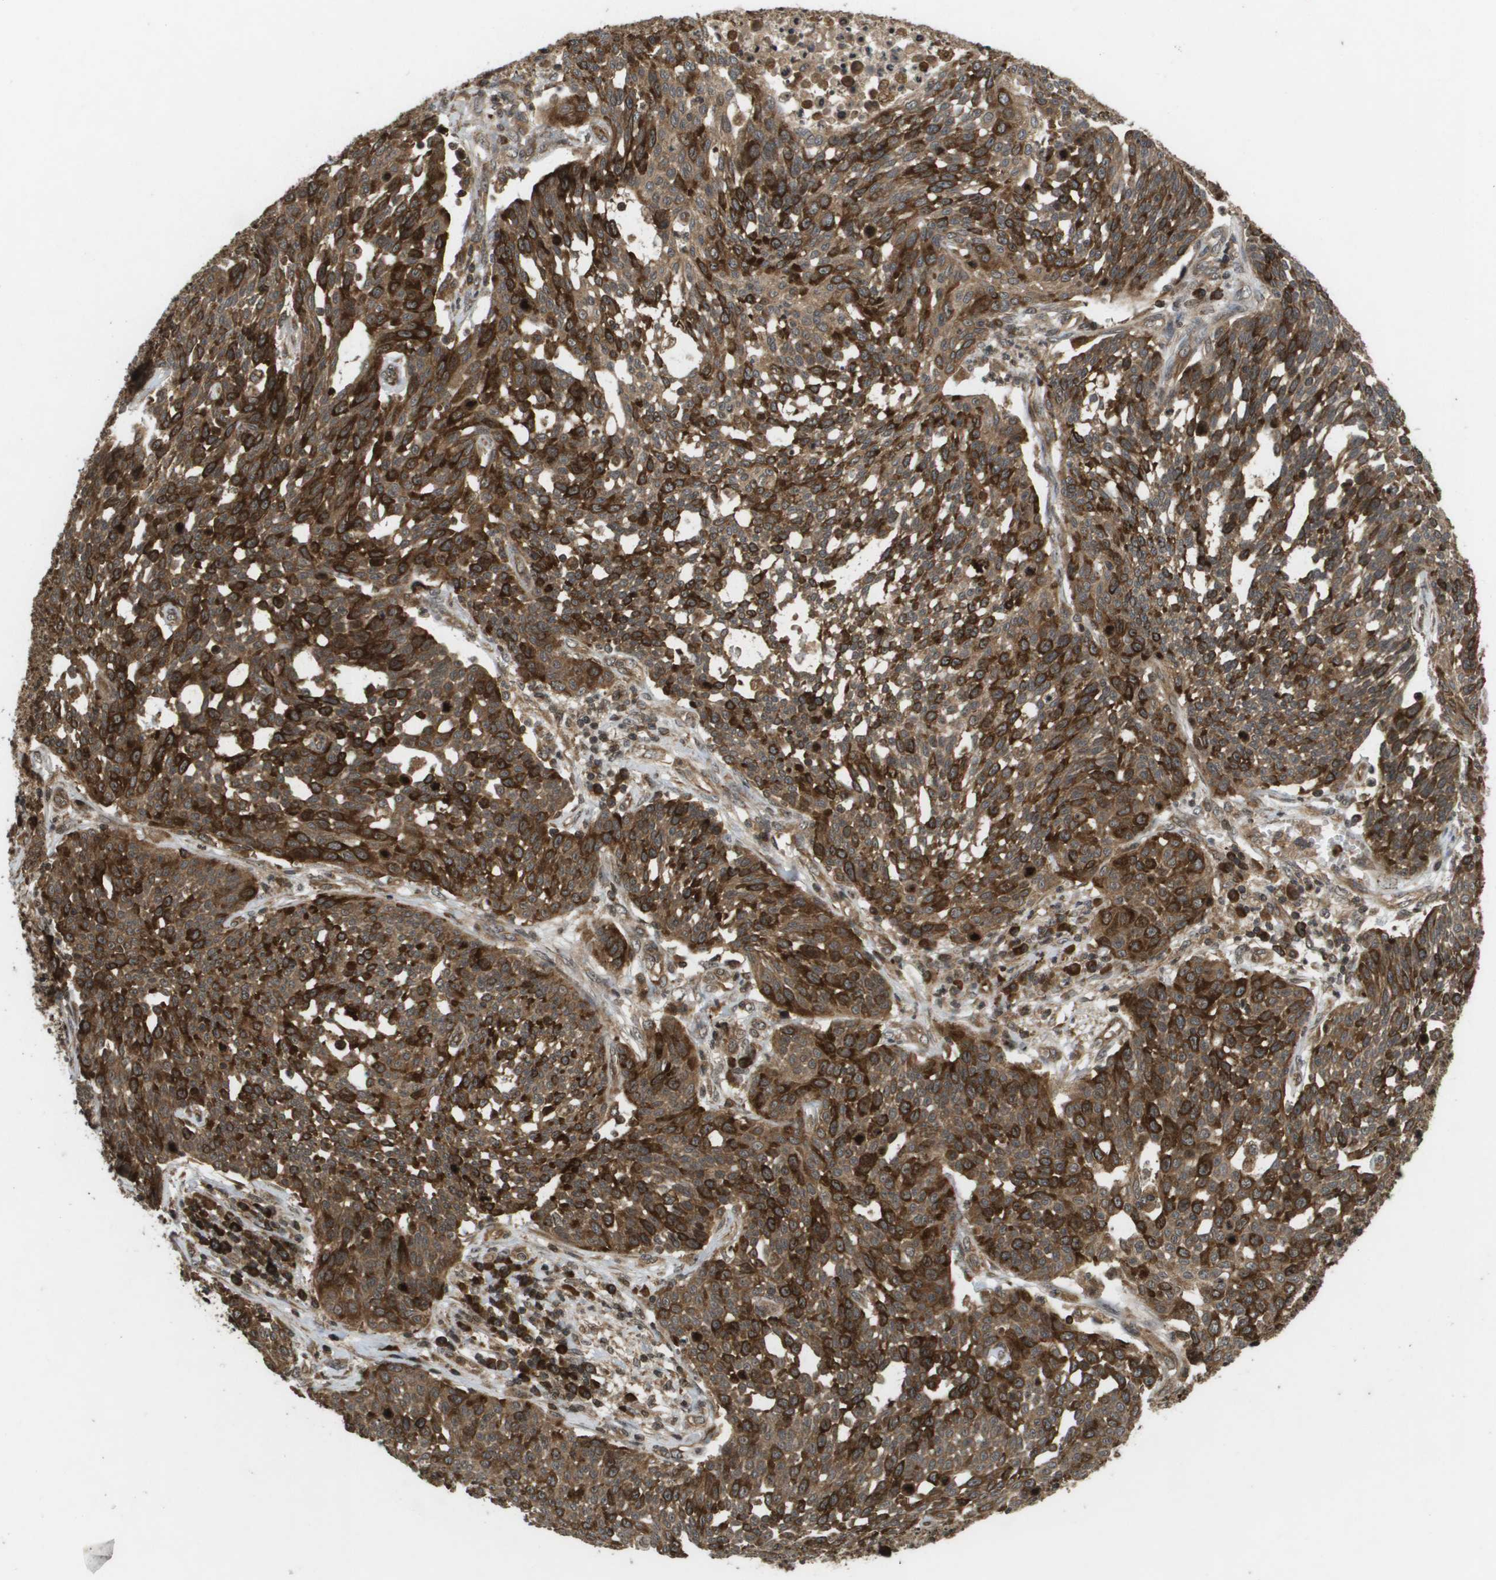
{"staining": {"intensity": "strong", "quantity": ">75%", "location": "cytoplasmic/membranous"}, "tissue": "cervical cancer", "cell_type": "Tumor cells", "image_type": "cancer", "snomed": [{"axis": "morphology", "description": "Squamous cell carcinoma, NOS"}, {"axis": "topography", "description": "Cervix"}], "caption": "Immunohistochemical staining of squamous cell carcinoma (cervical) reveals high levels of strong cytoplasmic/membranous expression in approximately >75% of tumor cells.", "gene": "KIF11", "patient": {"sex": "female", "age": 34}}